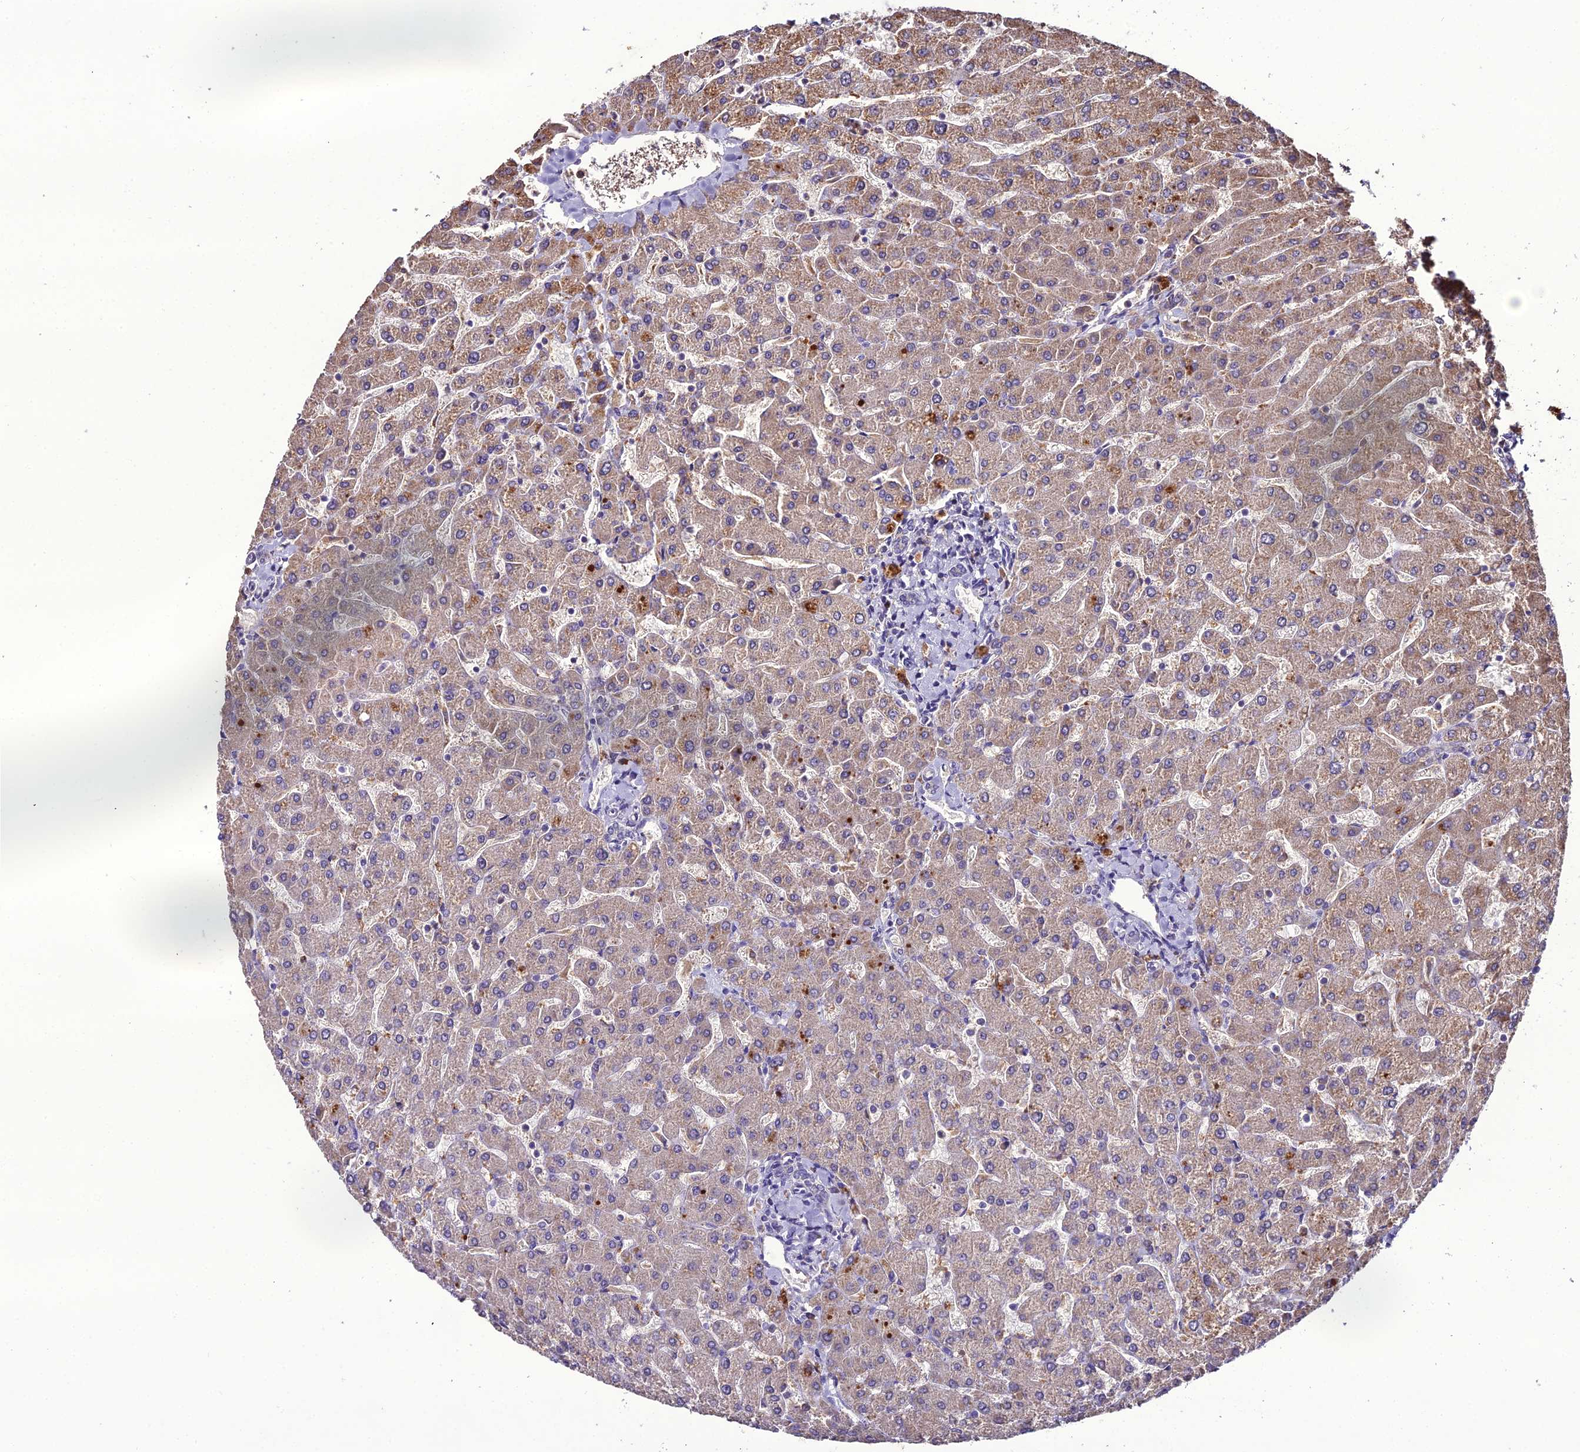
{"staining": {"intensity": "negative", "quantity": "none", "location": "none"}, "tissue": "liver", "cell_type": "Cholangiocytes", "image_type": "normal", "snomed": [{"axis": "morphology", "description": "Normal tissue, NOS"}, {"axis": "topography", "description": "Liver"}], "caption": "High power microscopy photomicrograph of an immunohistochemistry (IHC) histopathology image of unremarkable liver, revealing no significant expression in cholangiocytes. (DAB (3,3'-diaminobenzidine) immunohistochemistry (IHC) visualized using brightfield microscopy, high magnification).", "gene": "KCTD16", "patient": {"sex": "male", "age": 55}}